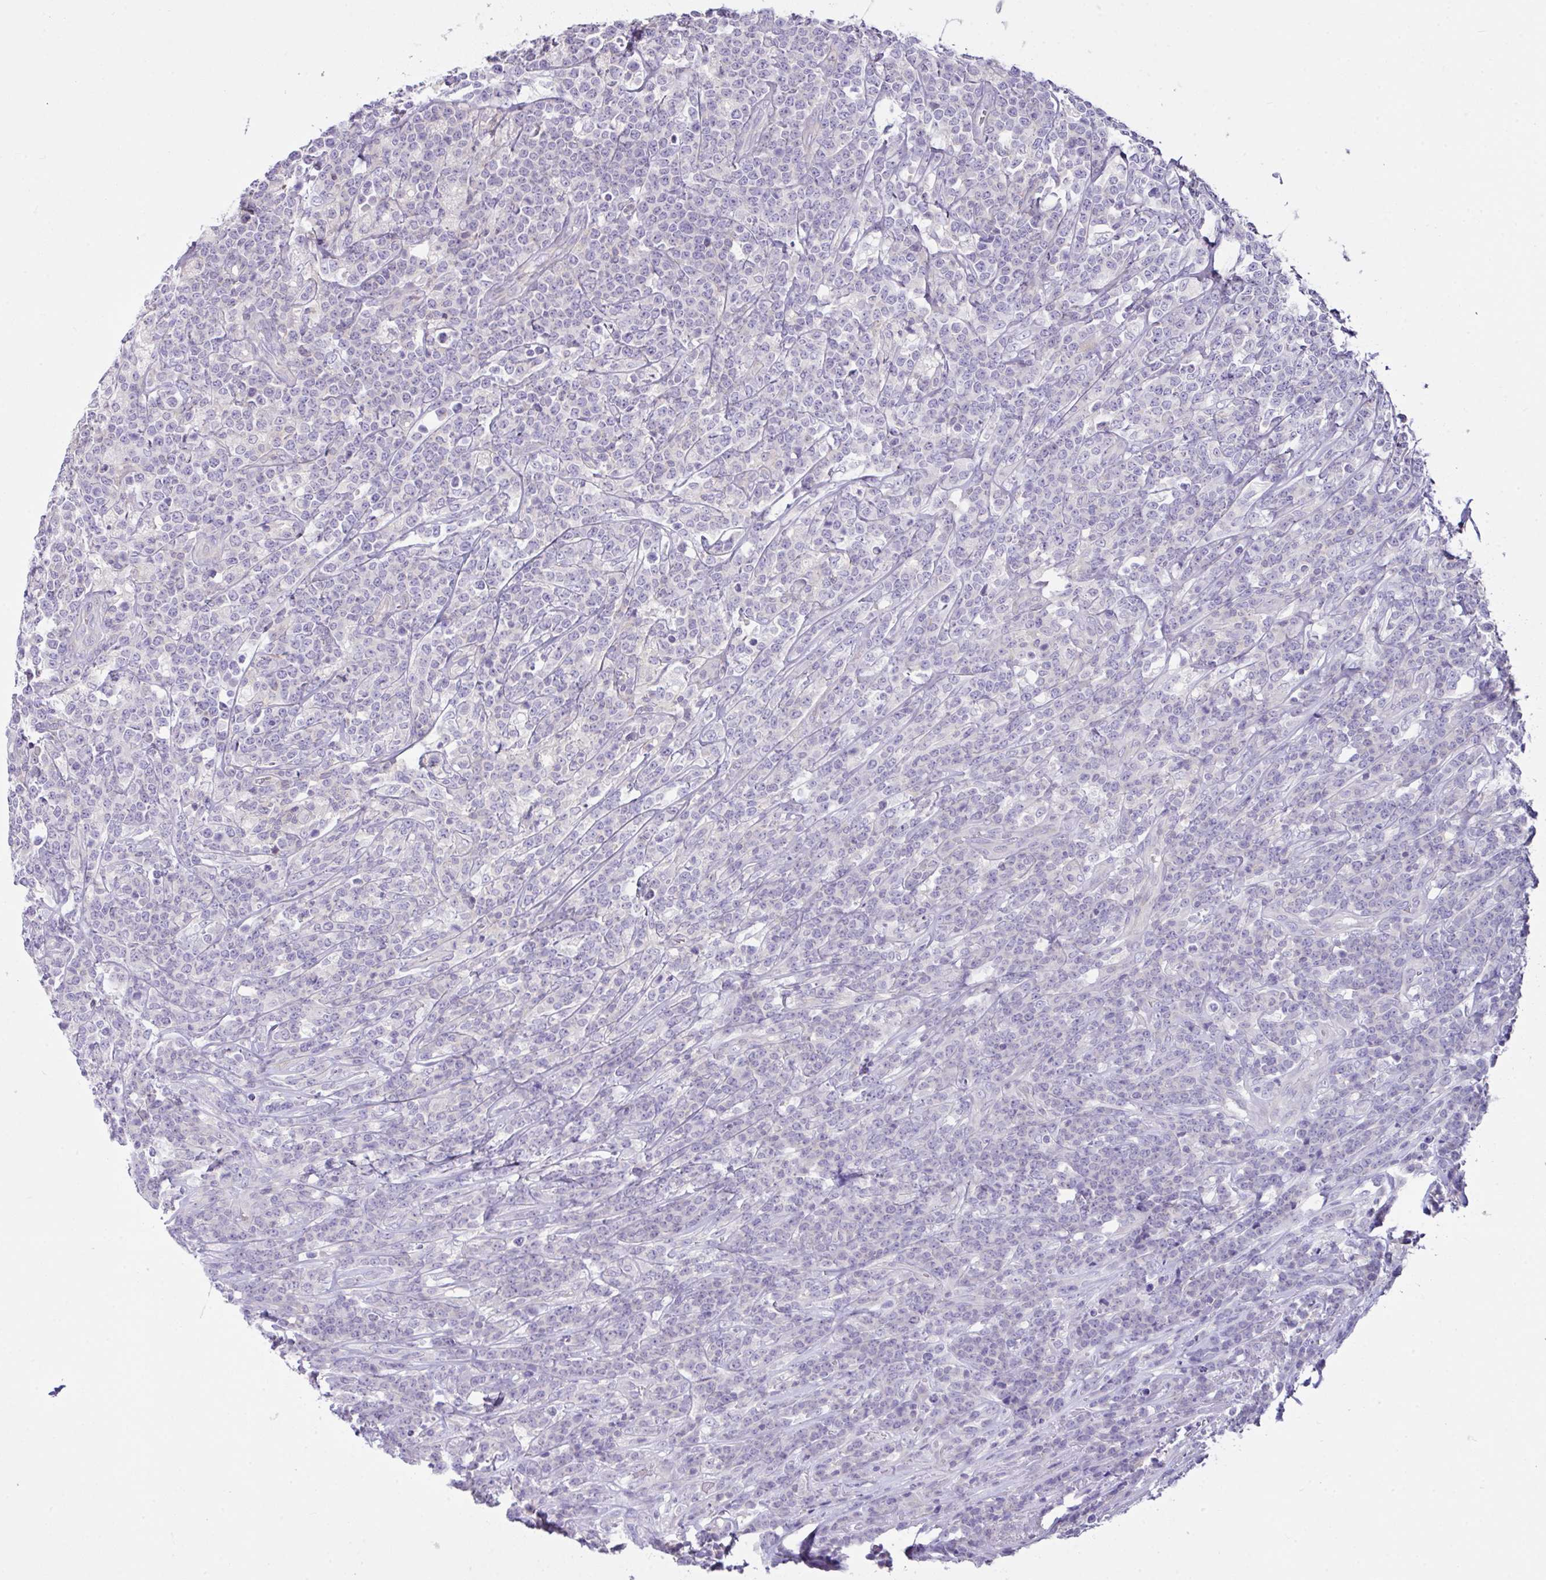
{"staining": {"intensity": "negative", "quantity": "none", "location": "none"}, "tissue": "lymphoma", "cell_type": "Tumor cells", "image_type": "cancer", "snomed": [{"axis": "morphology", "description": "Malignant lymphoma, non-Hodgkin's type, High grade"}, {"axis": "topography", "description": "Small intestine"}], "caption": "Lymphoma was stained to show a protein in brown. There is no significant staining in tumor cells. (DAB IHC, high magnification).", "gene": "D2HGDH", "patient": {"sex": "male", "age": 8}}